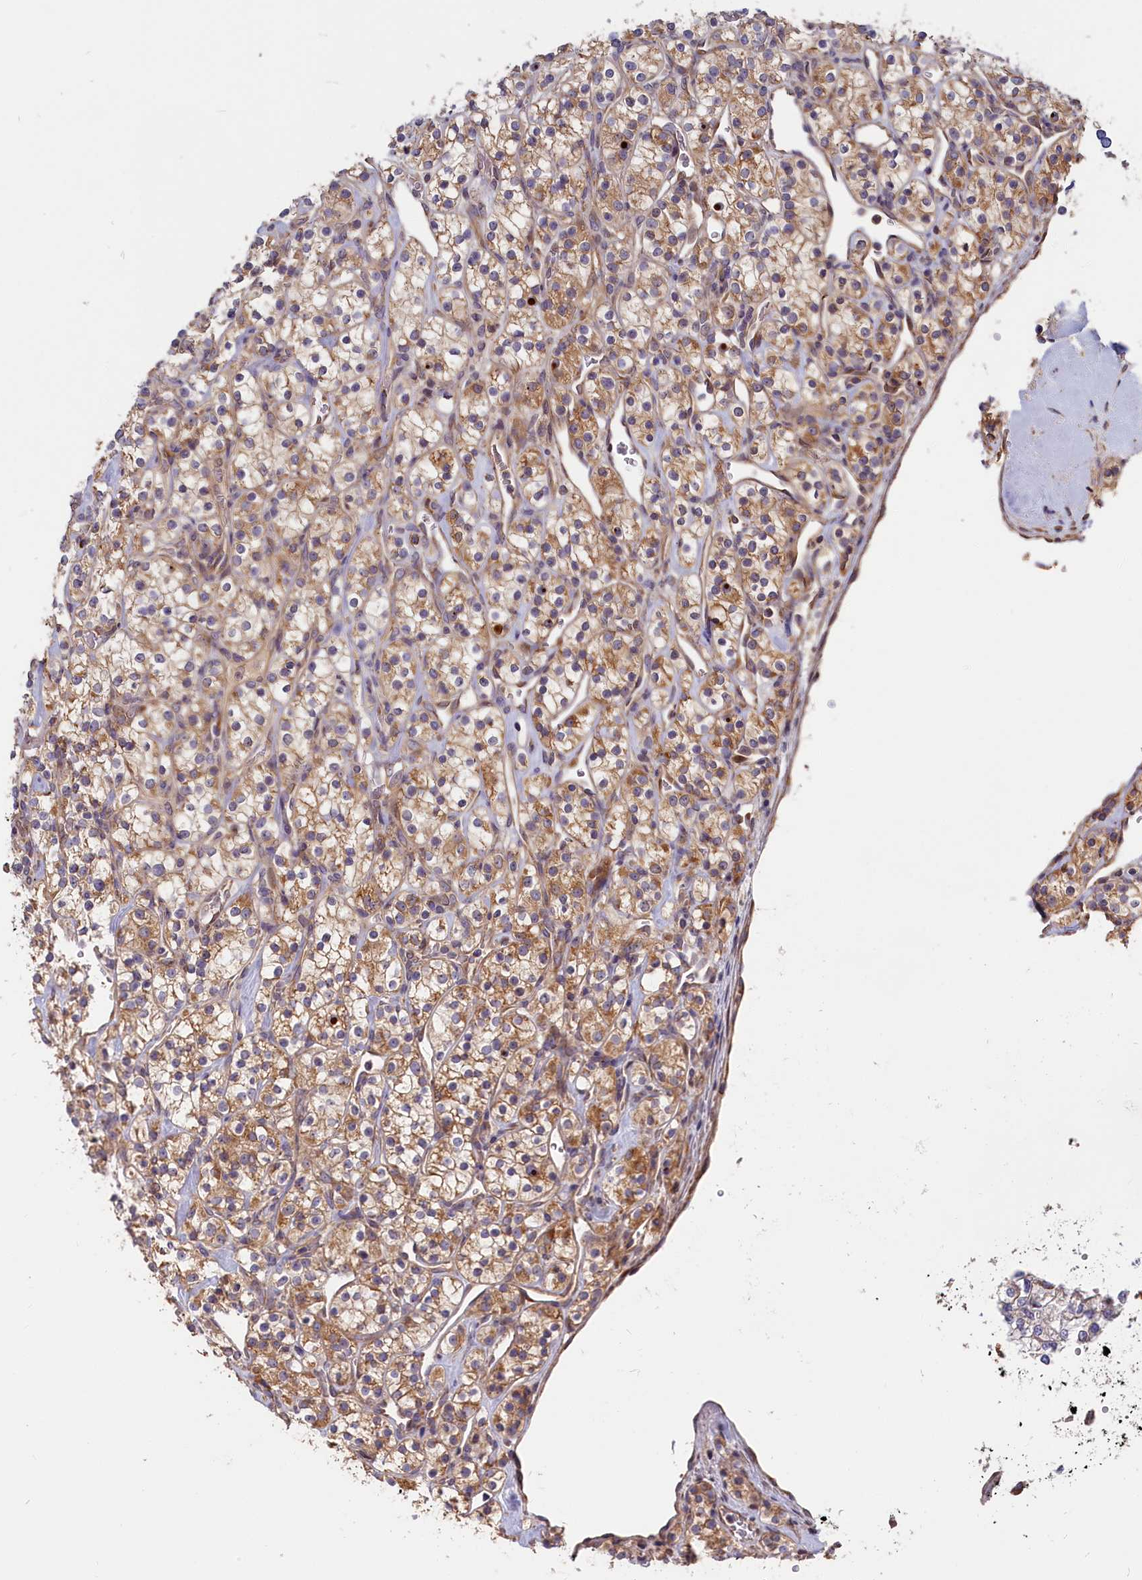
{"staining": {"intensity": "moderate", "quantity": ">75%", "location": "cytoplasmic/membranous"}, "tissue": "renal cancer", "cell_type": "Tumor cells", "image_type": "cancer", "snomed": [{"axis": "morphology", "description": "Adenocarcinoma, NOS"}, {"axis": "topography", "description": "Kidney"}], "caption": "Immunohistochemistry (DAB) staining of renal cancer (adenocarcinoma) exhibits moderate cytoplasmic/membranous protein staining in about >75% of tumor cells.", "gene": "CEP44", "patient": {"sex": "male", "age": 77}}